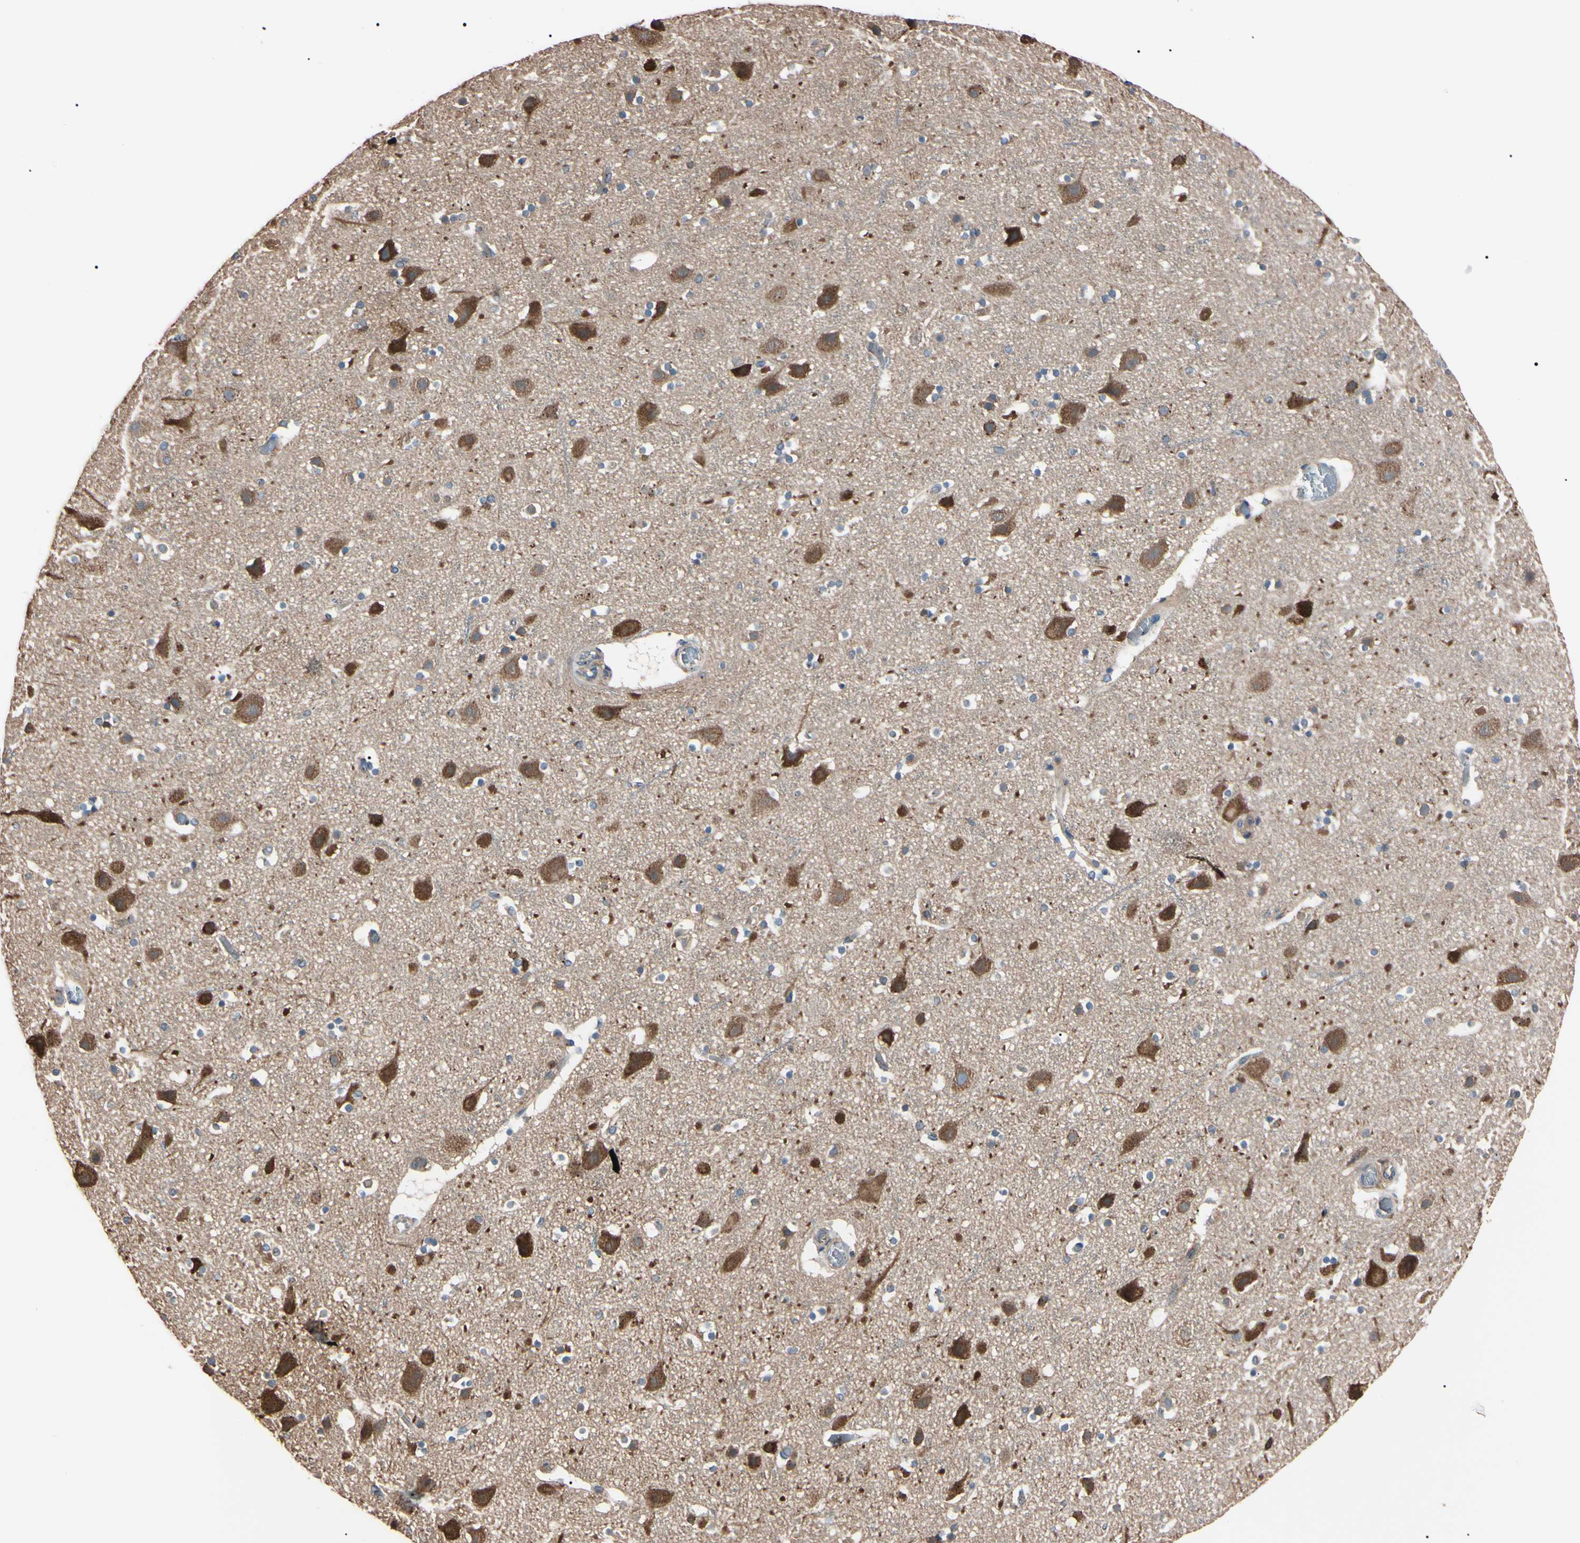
{"staining": {"intensity": "weak", "quantity": ">75%", "location": "cytoplasmic/membranous"}, "tissue": "cerebral cortex", "cell_type": "Endothelial cells", "image_type": "normal", "snomed": [{"axis": "morphology", "description": "Normal tissue, NOS"}, {"axis": "topography", "description": "Cerebral cortex"}], "caption": "A high-resolution histopathology image shows immunohistochemistry staining of benign cerebral cortex, which demonstrates weak cytoplasmic/membranous staining in approximately >75% of endothelial cells. The protein of interest is stained brown, and the nuclei are stained in blue (DAB (3,3'-diaminobenzidine) IHC with brightfield microscopy, high magnification).", "gene": "PRKACA", "patient": {"sex": "male", "age": 45}}